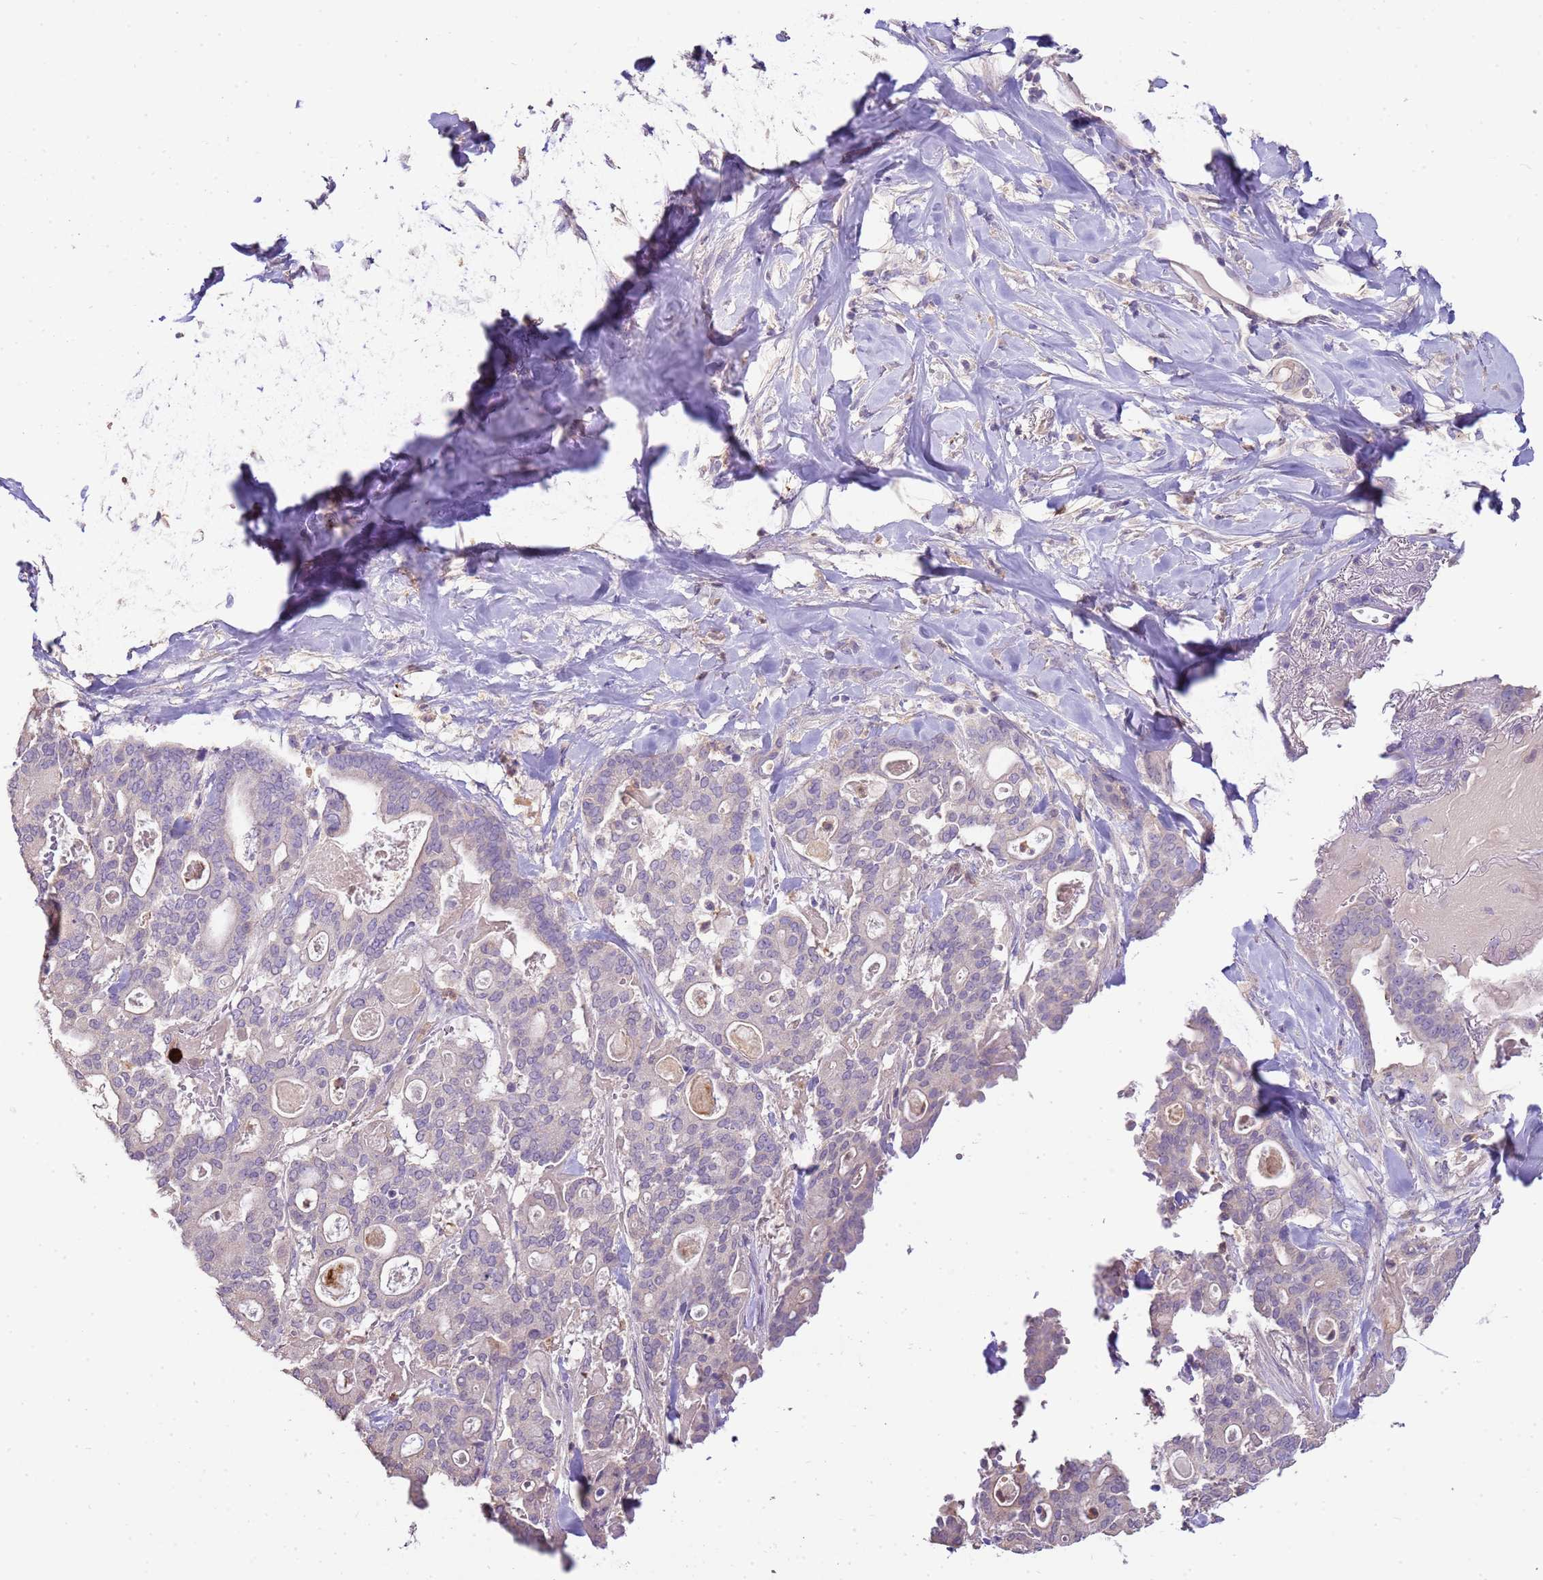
{"staining": {"intensity": "negative", "quantity": "none", "location": "none"}, "tissue": "pancreatic cancer", "cell_type": "Tumor cells", "image_type": "cancer", "snomed": [{"axis": "morphology", "description": "Adenocarcinoma, NOS"}, {"axis": "topography", "description": "Pancreas"}], "caption": "The image shows no significant positivity in tumor cells of adenocarcinoma (pancreatic).", "gene": "IL2RG", "patient": {"sex": "male", "age": 63}}